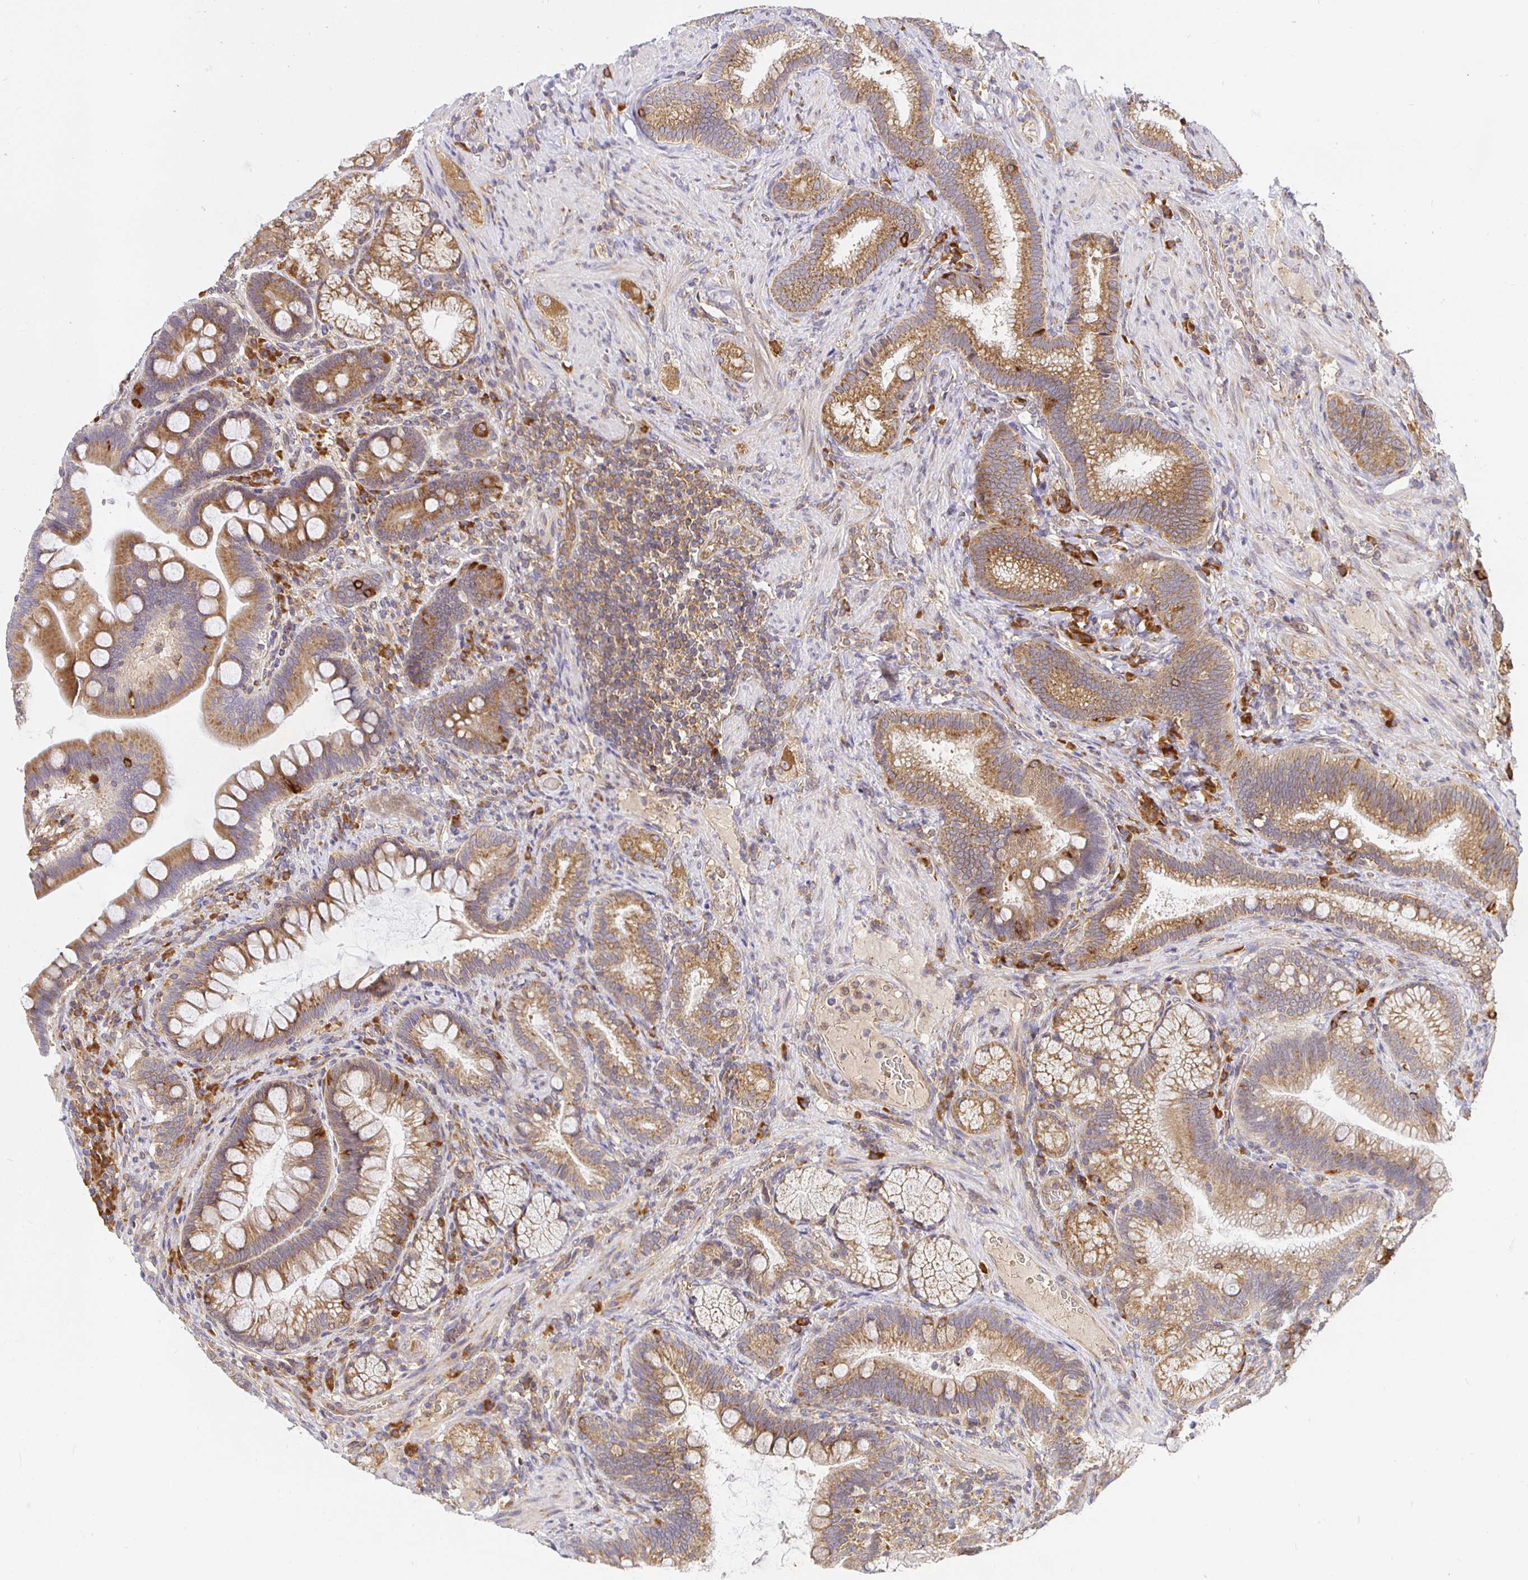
{"staining": {"intensity": "moderate", "quantity": ">75%", "location": "cytoplasmic/membranous"}, "tissue": "duodenum", "cell_type": "Glandular cells", "image_type": "normal", "snomed": [{"axis": "morphology", "description": "Normal tissue, NOS"}, {"axis": "topography", "description": "Pancreas"}, {"axis": "topography", "description": "Duodenum"}], "caption": "Moderate cytoplasmic/membranous staining is identified in approximately >75% of glandular cells in unremarkable duodenum. The protein of interest is shown in brown color, while the nuclei are stained blue.", "gene": "IRAK1", "patient": {"sex": "male", "age": 59}}